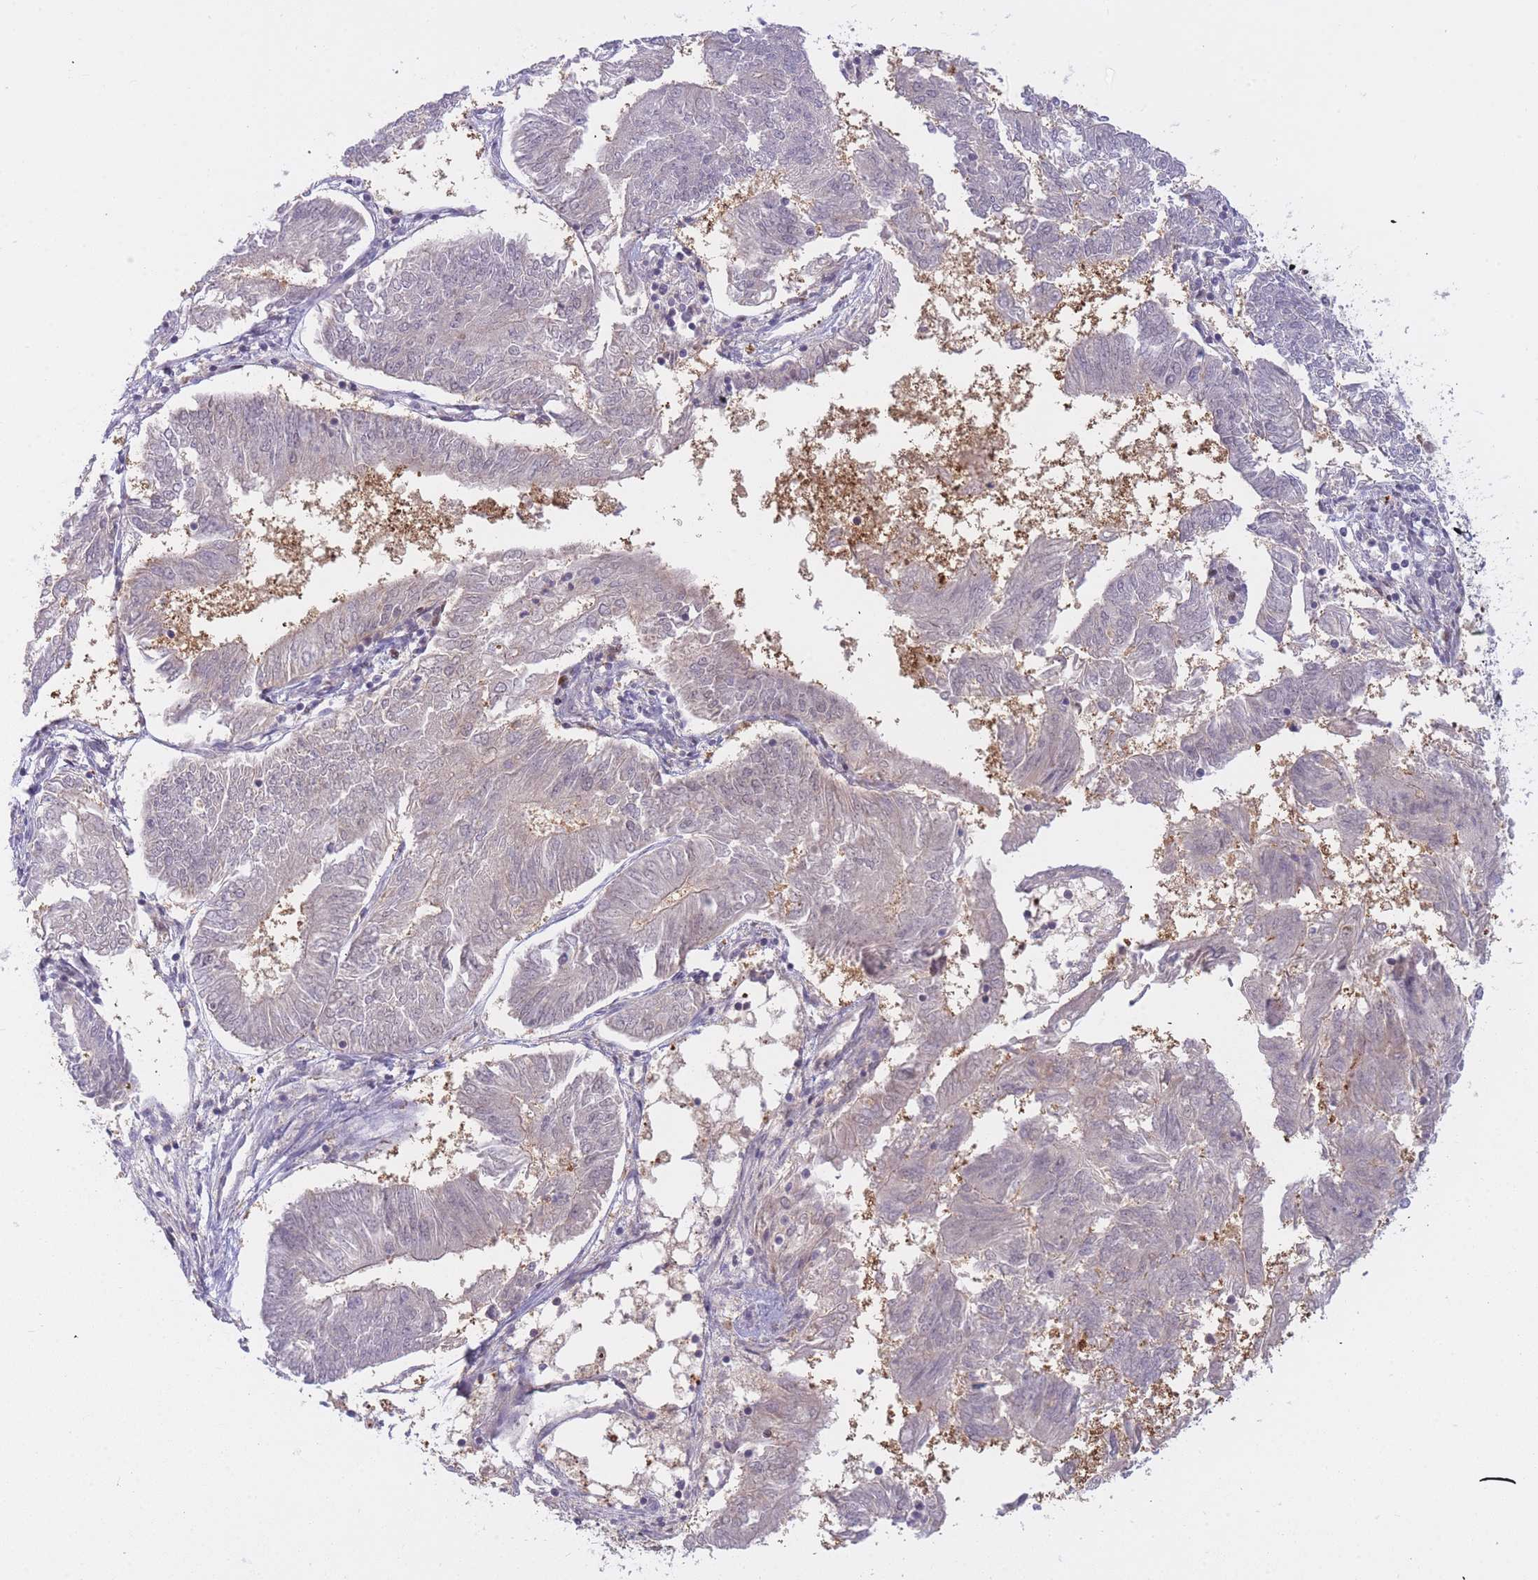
{"staining": {"intensity": "weak", "quantity": "<25%", "location": "cytoplasmic/membranous"}, "tissue": "endometrial cancer", "cell_type": "Tumor cells", "image_type": "cancer", "snomed": [{"axis": "morphology", "description": "Adenocarcinoma, NOS"}, {"axis": "topography", "description": "Endometrium"}], "caption": "Immunohistochemistry (IHC) micrograph of neoplastic tissue: human endometrial cancer (adenocarcinoma) stained with DAB (3,3'-diaminobenzidine) reveals no significant protein expression in tumor cells.", "gene": "DEAF1", "patient": {"sex": "female", "age": 58}}